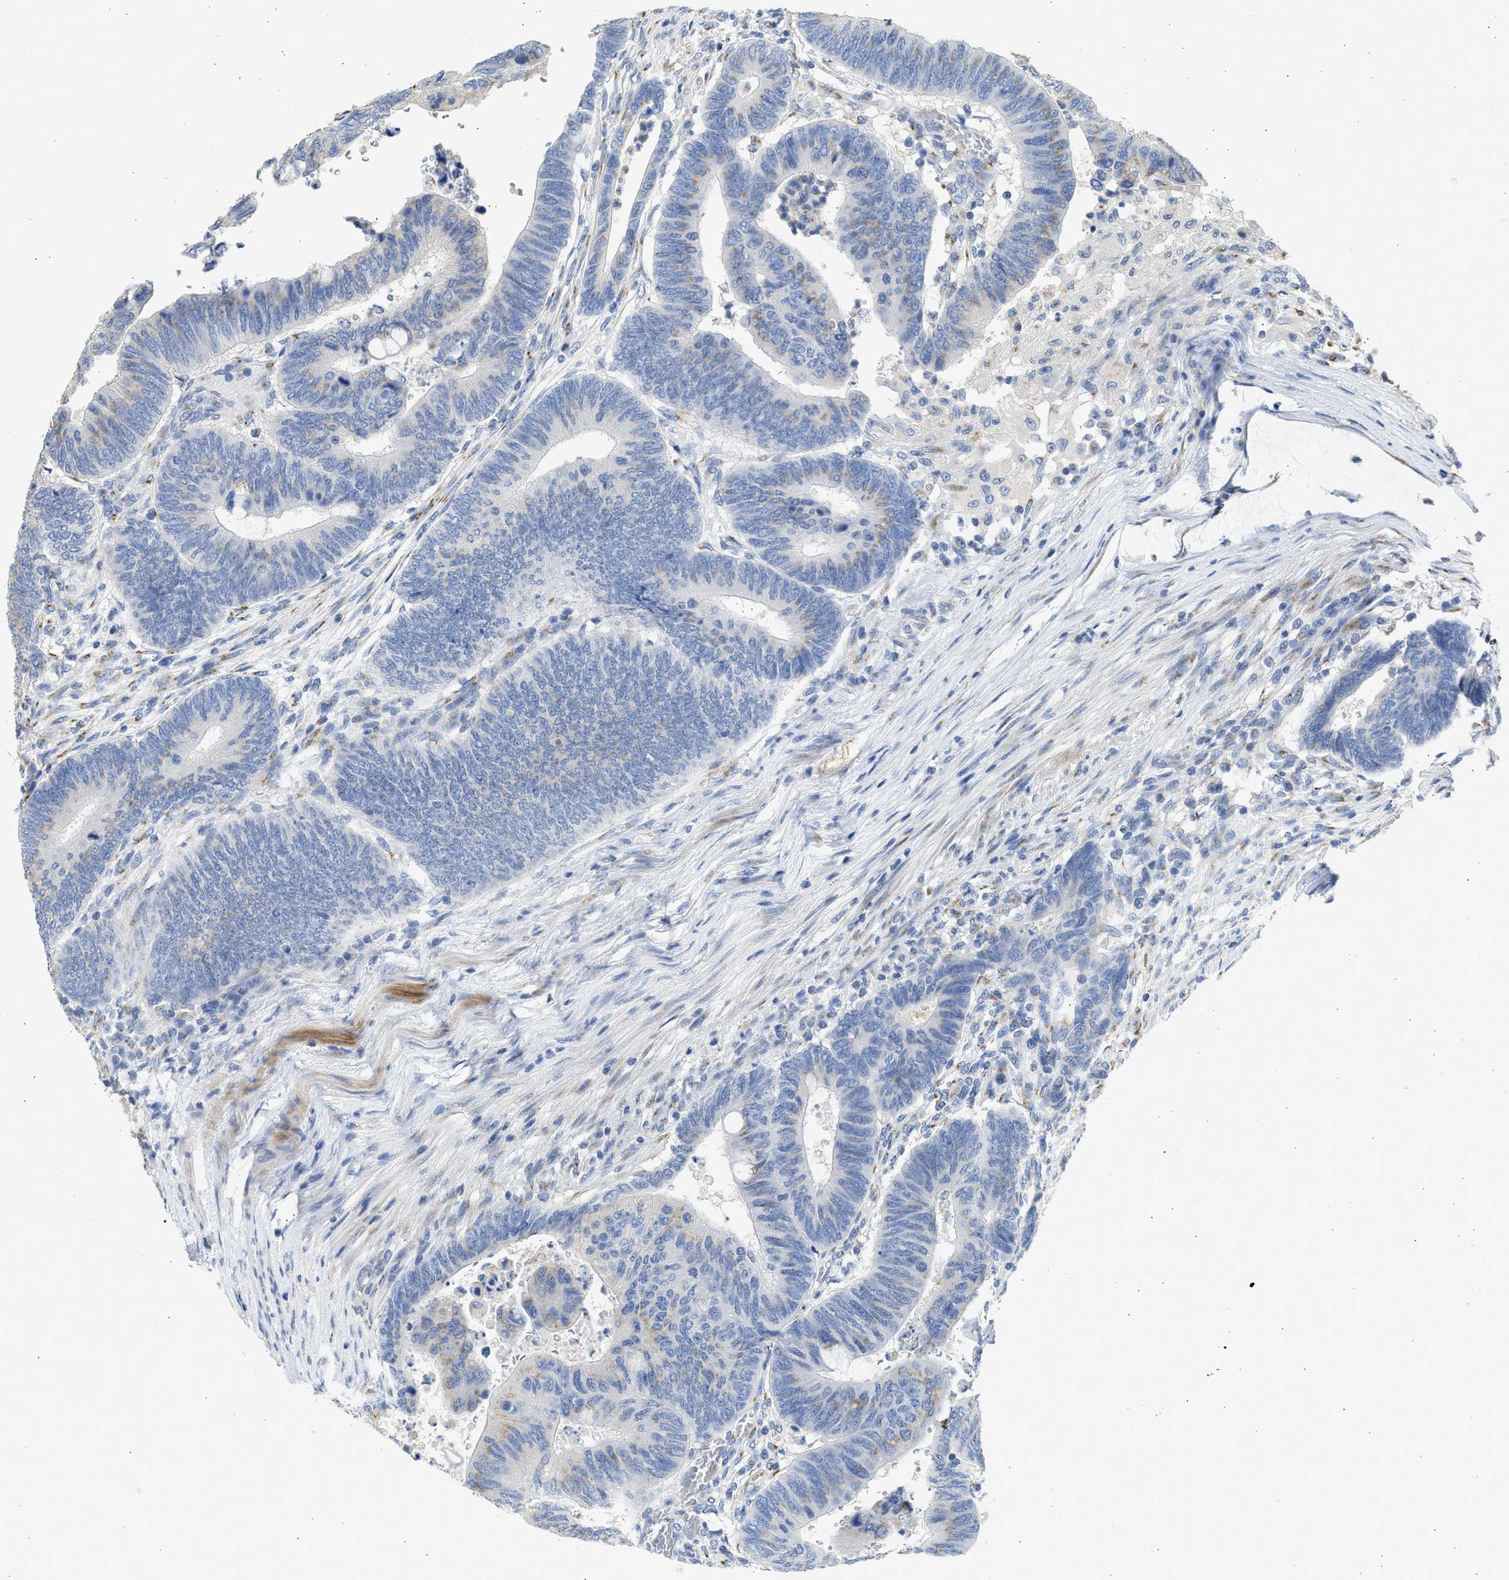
{"staining": {"intensity": "weak", "quantity": "<25%", "location": "cytoplasmic/membranous"}, "tissue": "colorectal cancer", "cell_type": "Tumor cells", "image_type": "cancer", "snomed": [{"axis": "morphology", "description": "Normal tissue, NOS"}, {"axis": "morphology", "description": "Adenocarcinoma, NOS"}, {"axis": "topography", "description": "Rectum"}, {"axis": "topography", "description": "Peripheral nerve tissue"}], "caption": "Human colorectal cancer (adenocarcinoma) stained for a protein using IHC demonstrates no staining in tumor cells.", "gene": "IPO8", "patient": {"sex": "male", "age": 92}}